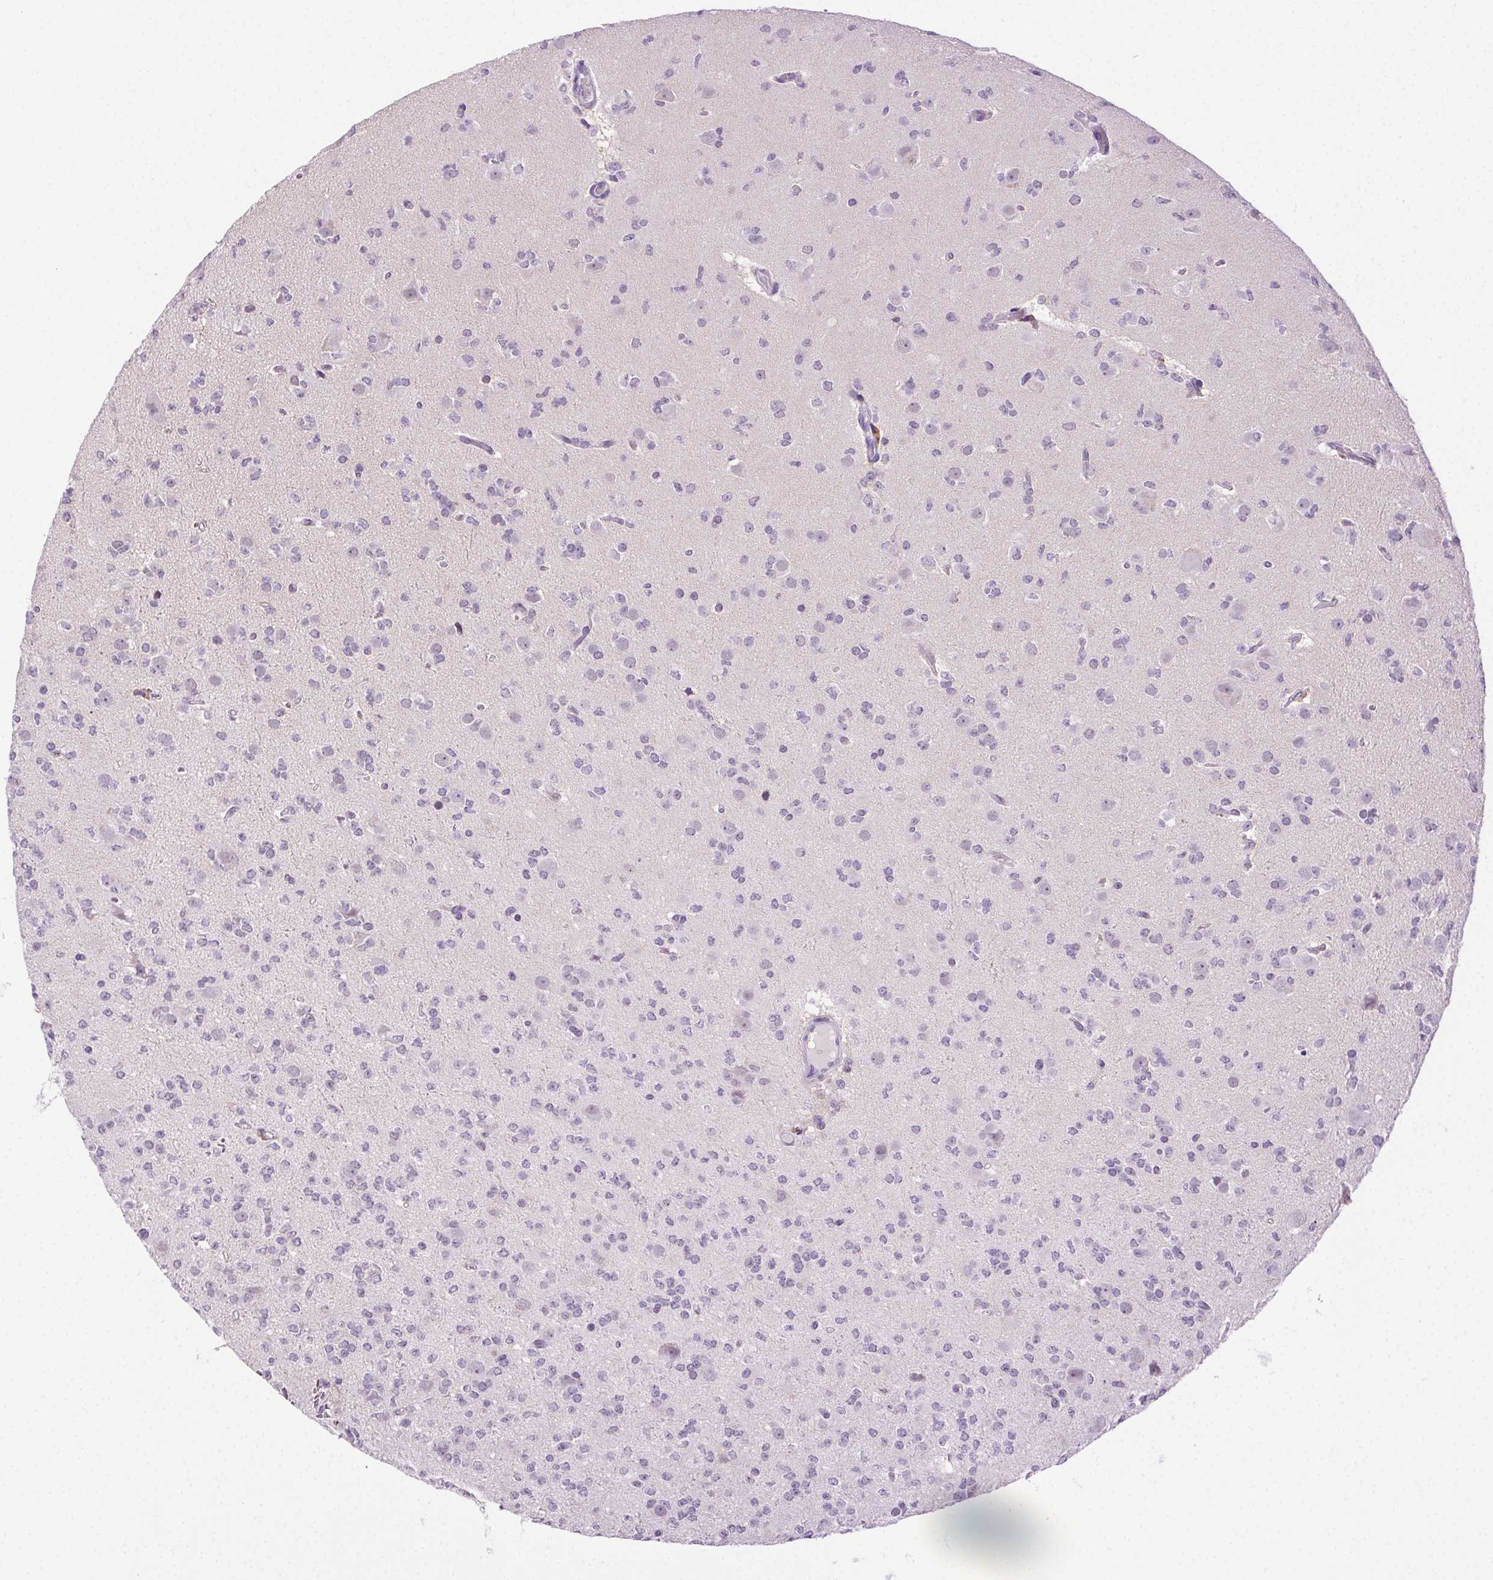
{"staining": {"intensity": "negative", "quantity": "none", "location": "none"}, "tissue": "glioma", "cell_type": "Tumor cells", "image_type": "cancer", "snomed": [{"axis": "morphology", "description": "Glioma, malignant, Low grade"}, {"axis": "topography", "description": "Brain"}], "caption": "Glioma was stained to show a protein in brown. There is no significant staining in tumor cells. (DAB (3,3'-diaminobenzidine) immunohistochemistry with hematoxylin counter stain).", "gene": "CLDN10", "patient": {"sex": "male", "age": 27}}